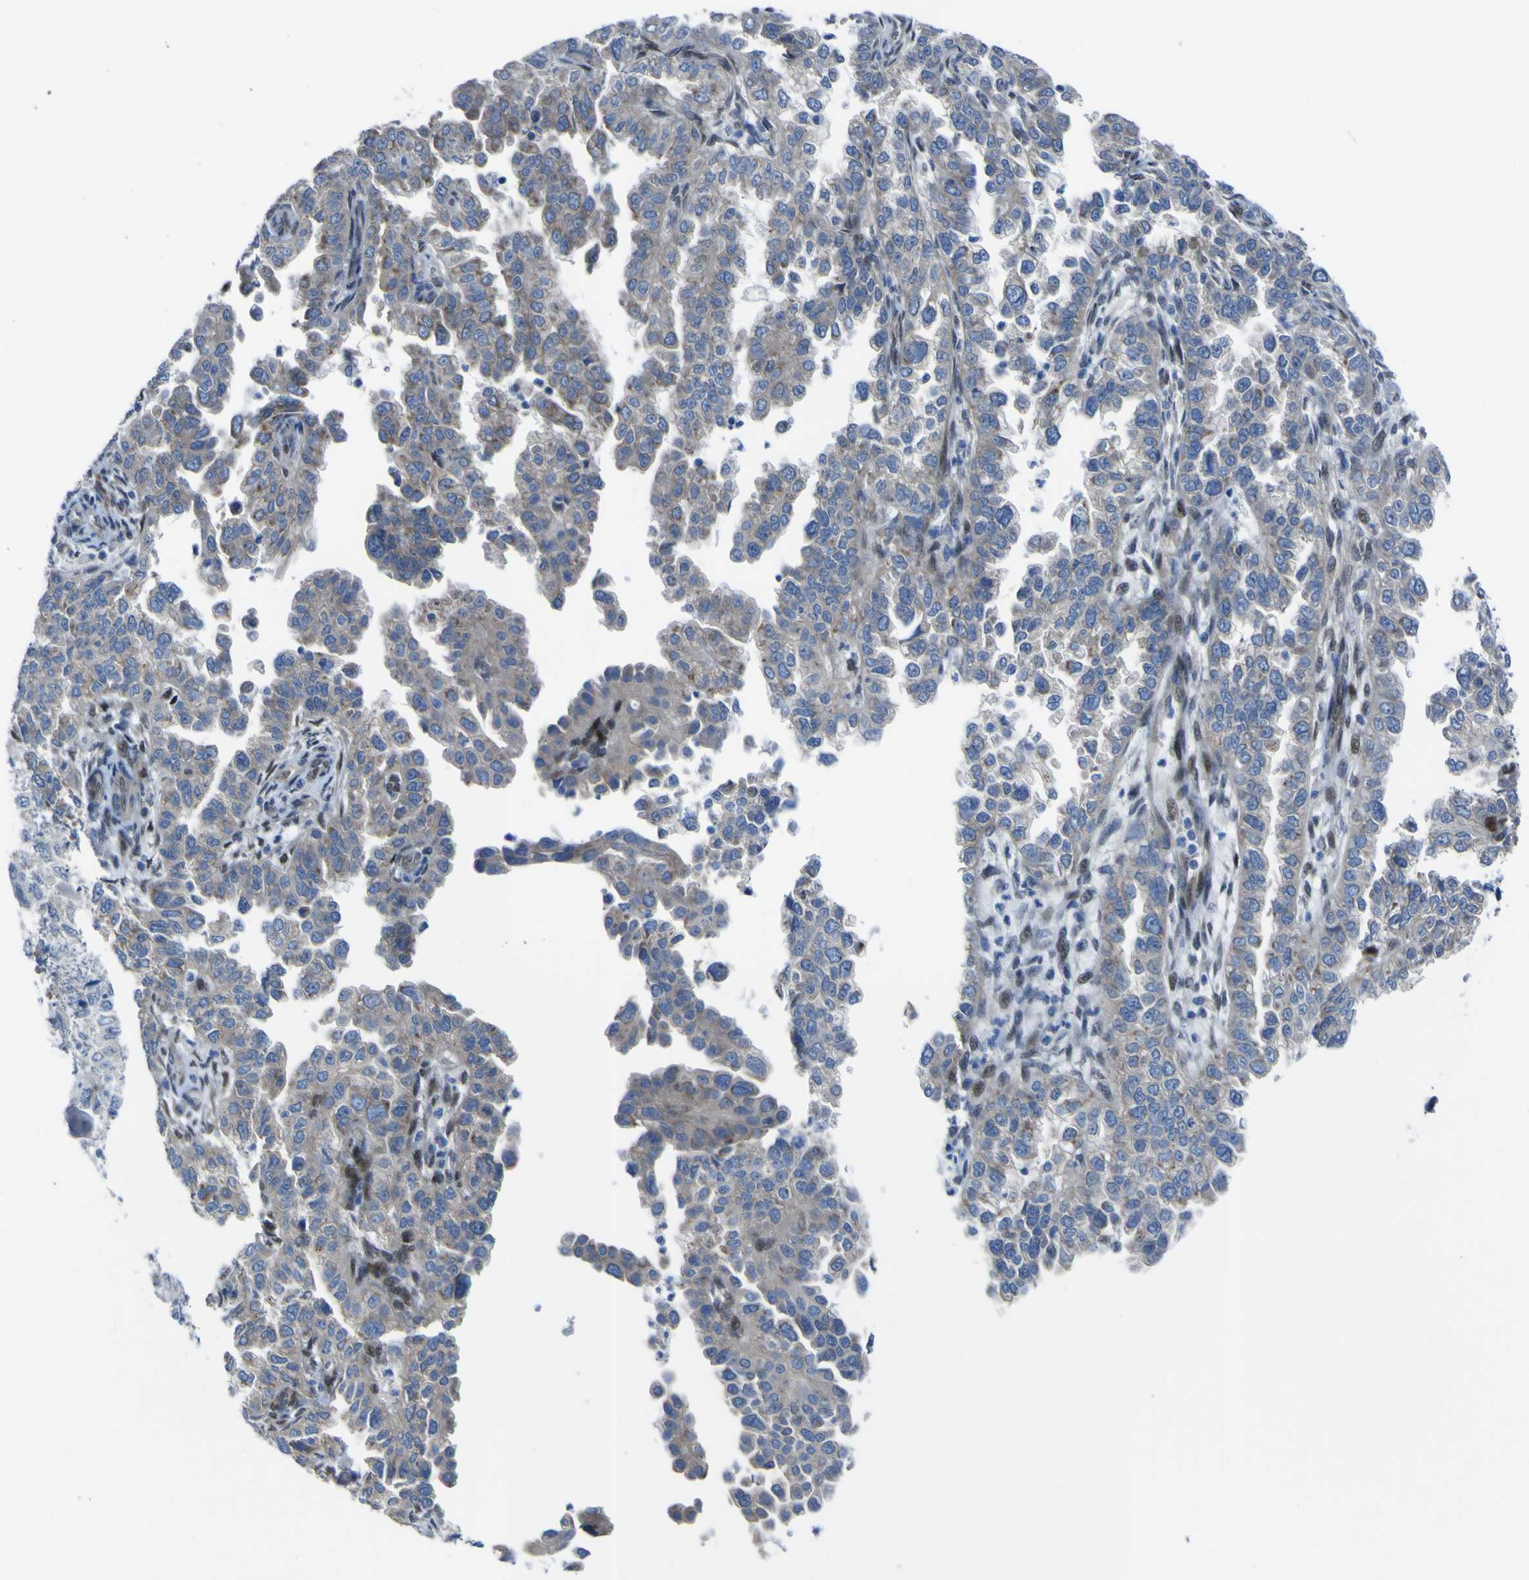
{"staining": {"intensity": "moderate", "quantity": "25%-75%", "location": "cytoplasmic/membranous"}, "tissue": "endometrial cancer", "cell_type": "Tumor cells", "image_type": "cancer", "snomed": [{"axis": "morphology", "description": "Adenocarcinoma, NOS"}, {"axis": "topography", "description": "Endometrium"}], "caption": "IHC of endometrial cancer displays medium levels of moderate cytoplasmic/membranous positivity in about 25%-75% of tumor cells. Using DAB (3,3'-diaminobenzidine) (brown) and hematoxylin (blue) stains, captured at high magnification using brightfield microscopy.", "gene": "LRRN1", "patient": {"sex": "female", "age": 85}}